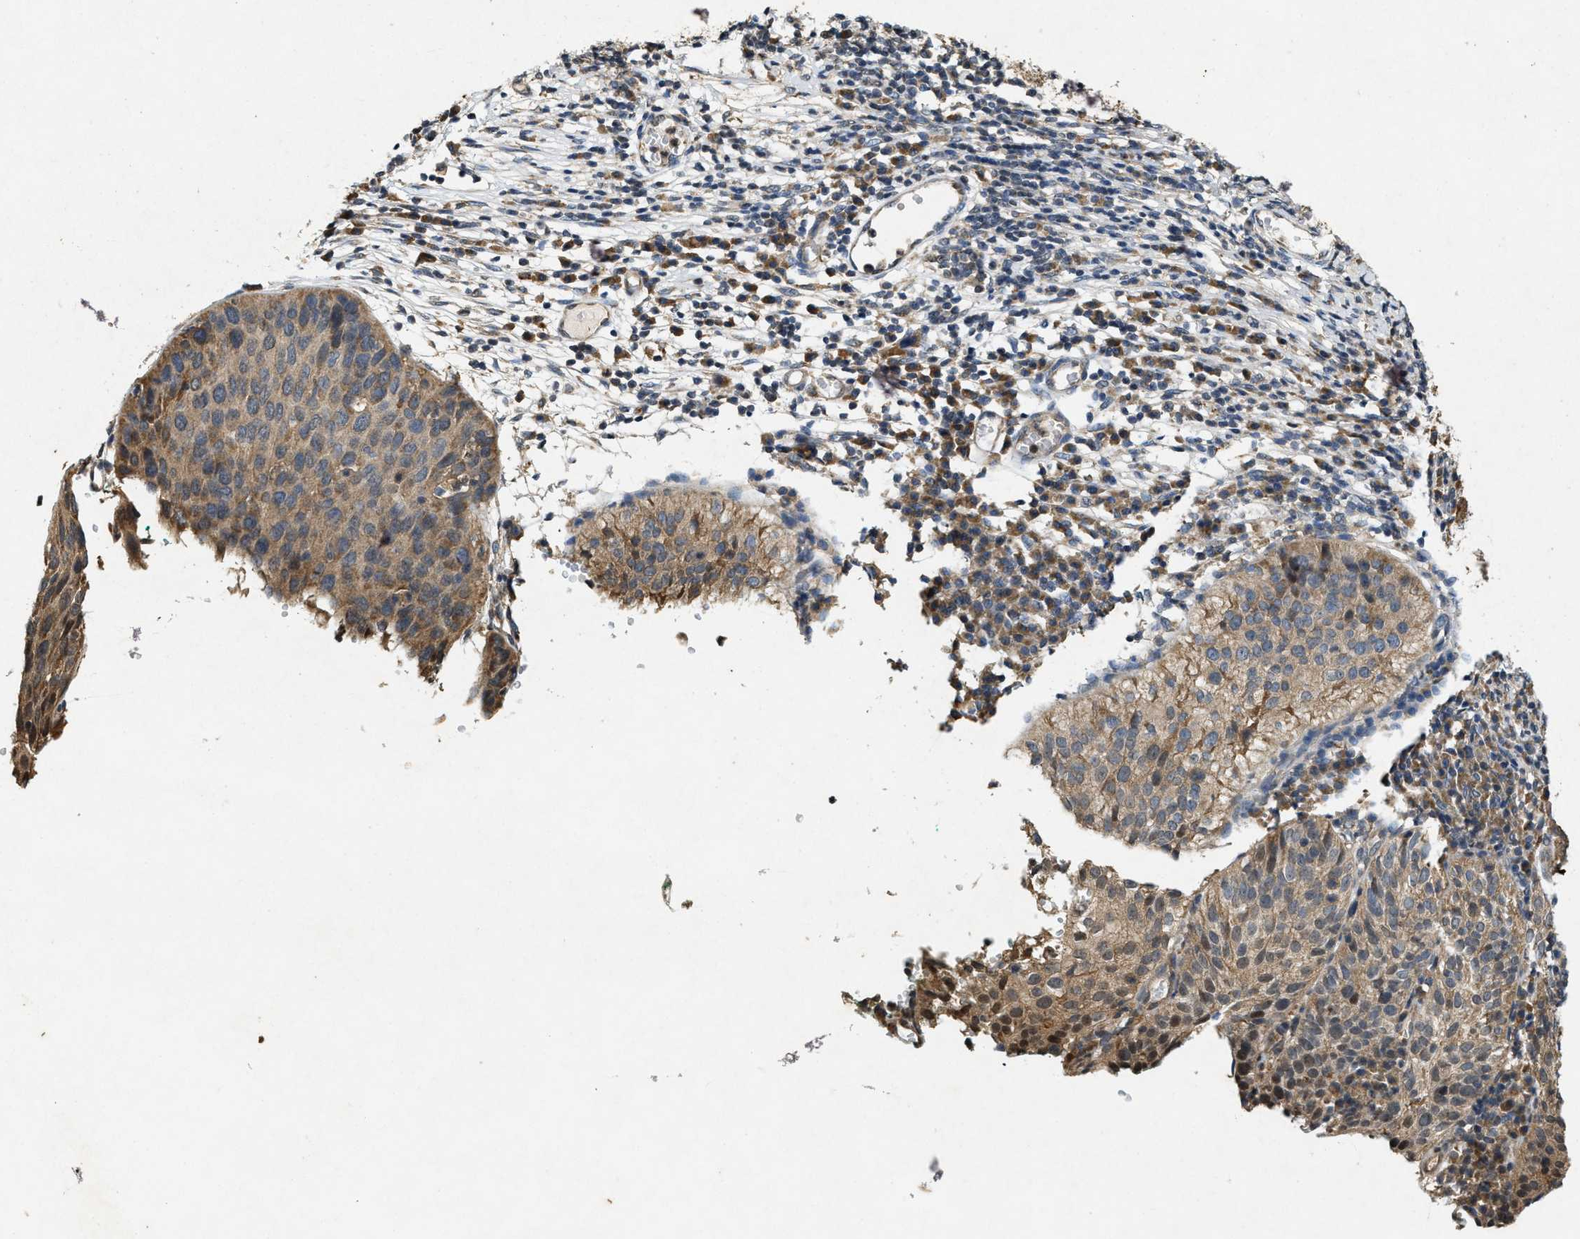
{"staining": {"intensity": "moderate", "quantity": ">75%", "location": "cytoplasmic/membranous"}, "tissue": "cervical cancer", "cell_type": "Tumor cells", "image_type": "cancer", "snomed": [{"axis": "morphology", "description": "Squamous cell carcinoma, NOS"}, {"axis": "topography", "description": "Cervix"}], "caption": "Approximately >75% of tumor cells in squamous cell carcinoma (cervical) show moderate cytoplasmic/membranous protein positivity as visualized by brown immunohistochemical staining.", "gene": "KIF21A", "patient": {"sex": "female", "age": 38}}